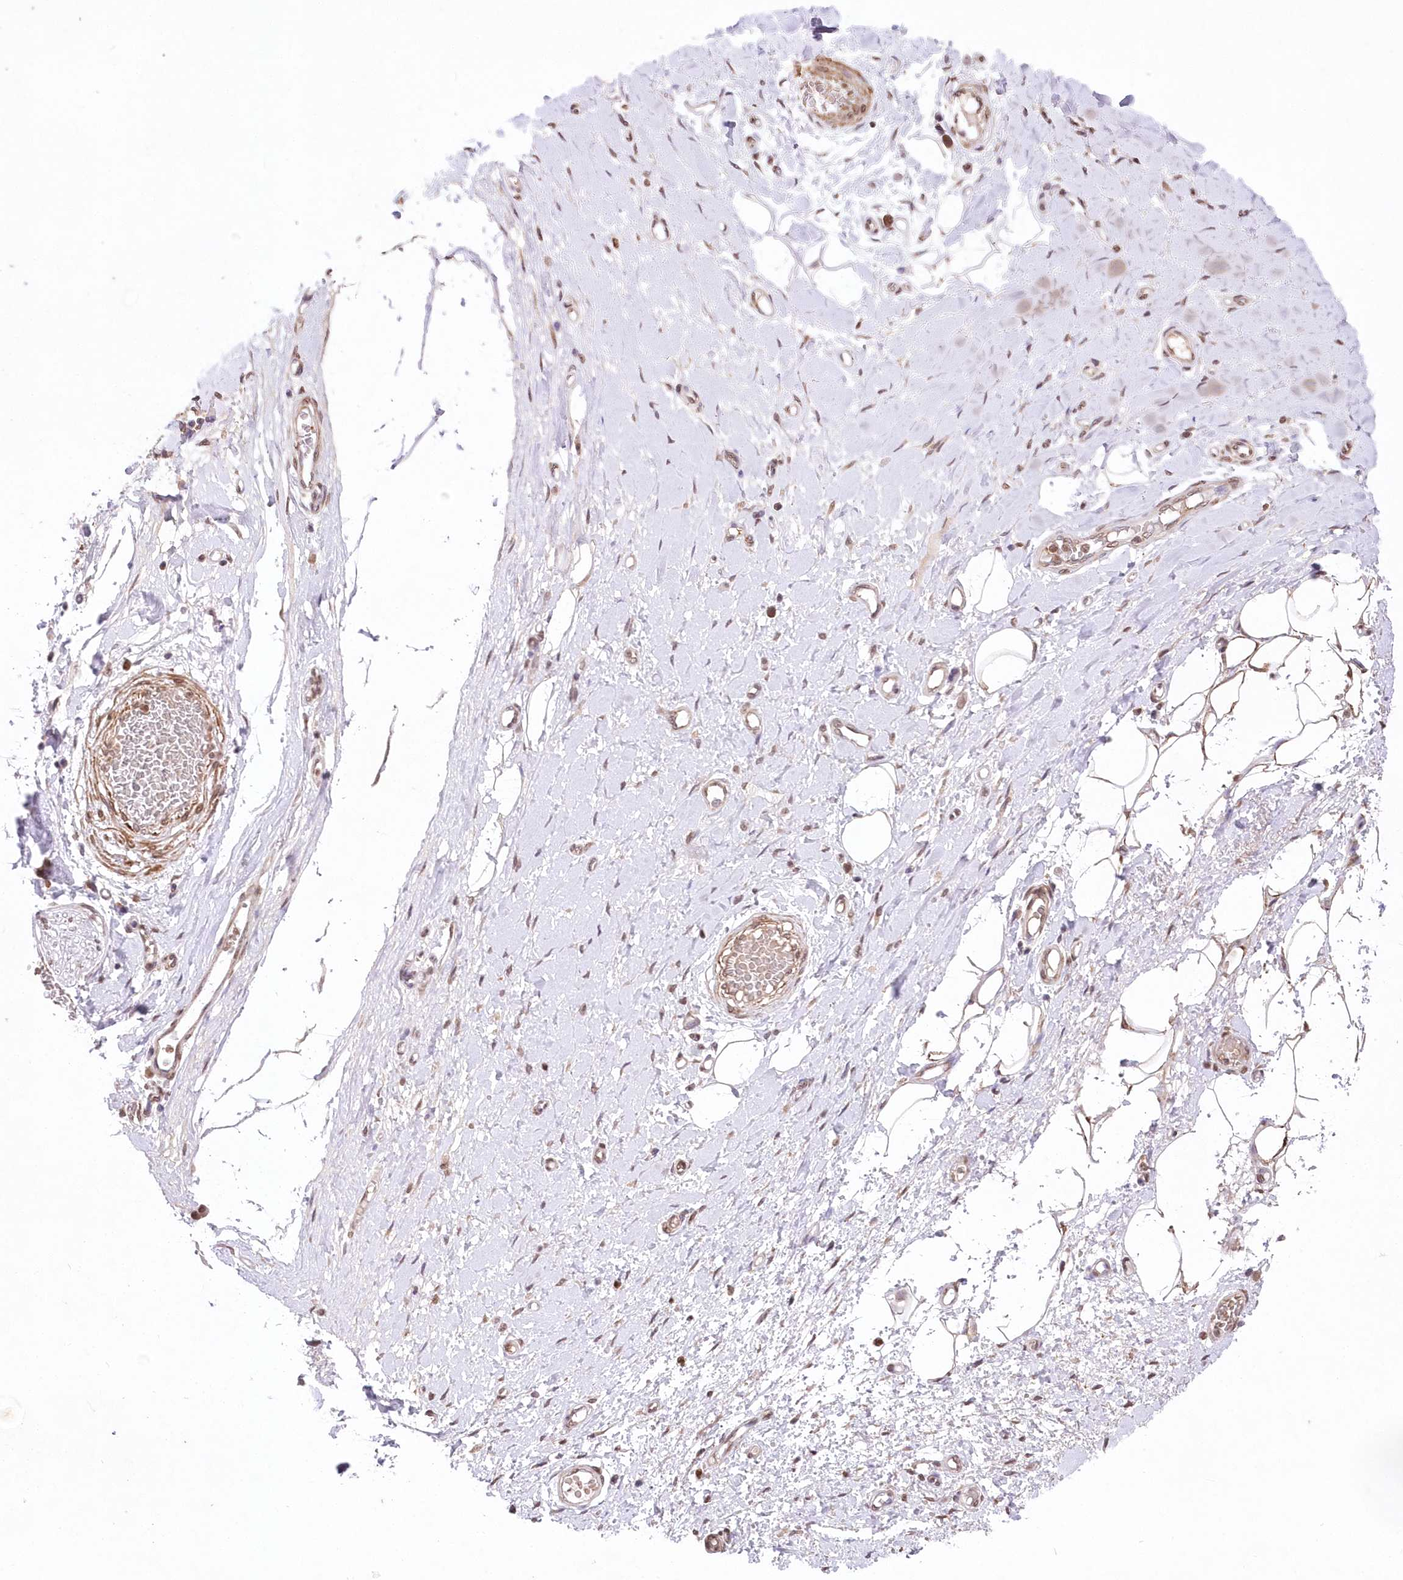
{"staining": {"intensity": "moderate", "quantity": ">75%", "location": "cytoplasmic/membranous,nuclear"}, "tissue": "adipose tissue", "cell_type": "Adipocytes", "image_type": "normal", "snomed": [{"axis": "morphology", "description": "Normal tissue, NOS"}, {"axis": "morphology", "description": "Adenocarcinoma, NOS"}, {"axis": "topography", "description": "Esophagus"}, {"axis": "topography", "description": "Stomach, upper"}, {"axis": "topography", "description": "Peripheral nerve tissue"}], "caption": "Brown immunohistochemical staining in benign human adipose tissue displays moderate cytoplasmic/membranous,nuclear positivity in about >75% of adipocytes.", "gene": "ENSG00000275740", "patient": {"sex": "male", "age": 62}}